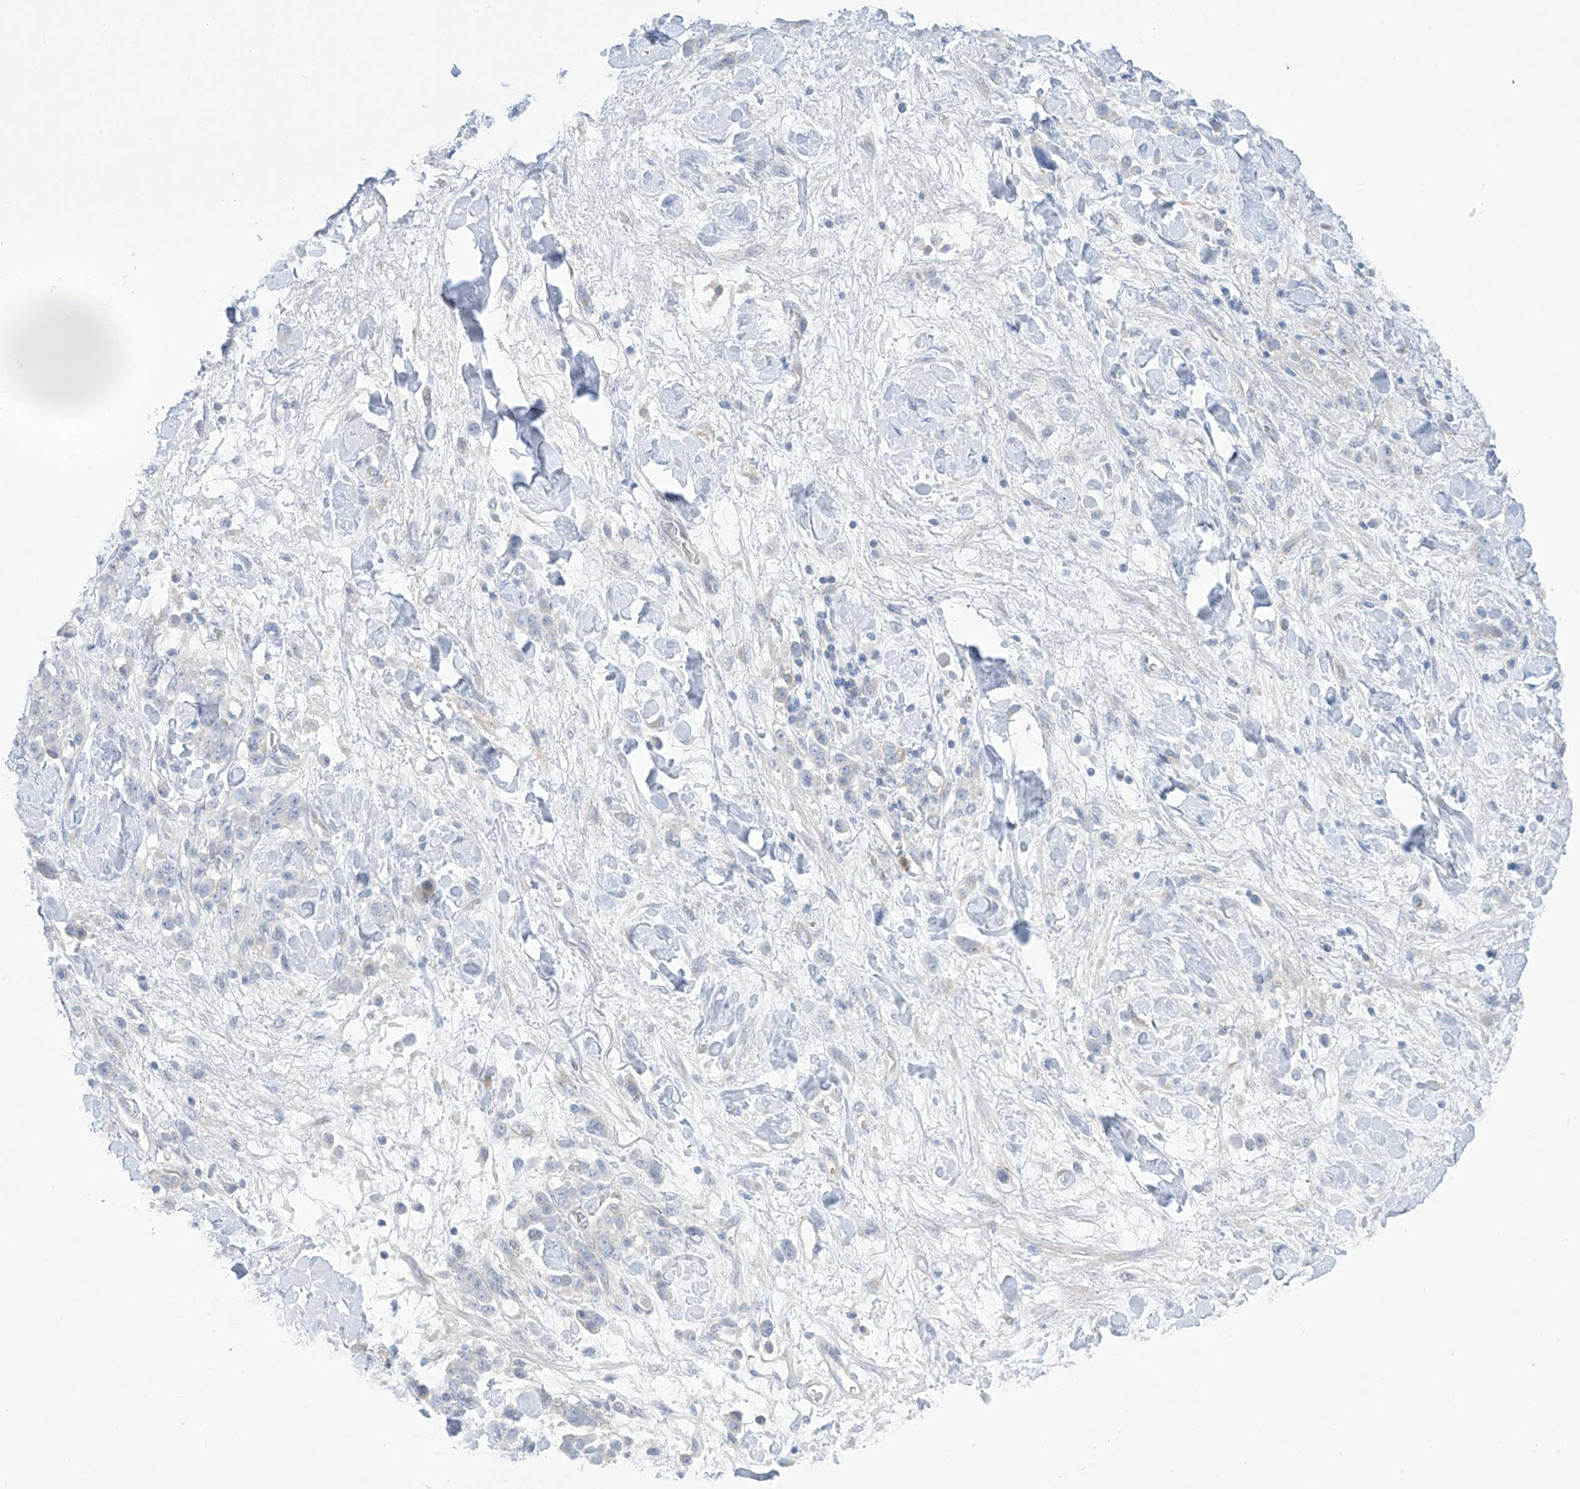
{"staining": {"intensity": "negative", "quantity": "none", "location": "none"}, "tissue": "stomach cancer", "cell_type": "Tumor cells", "image_type": "cancer", "snomed": [{"axis": "morphology", "description": "Normal tissue, NOS"}, {"axis": "morphology", "description": "Adenocarcinoma, NOS"}, {"axis": "topography", "description": "Stomach"}], "caption": "This is an immunohistochemistry photomicrograph of human stomach cancer (adenocarcinoma). There is no staining in tumor cells.", "gene": "FABP2", "patient": {"sex": "male", "age": 82}}